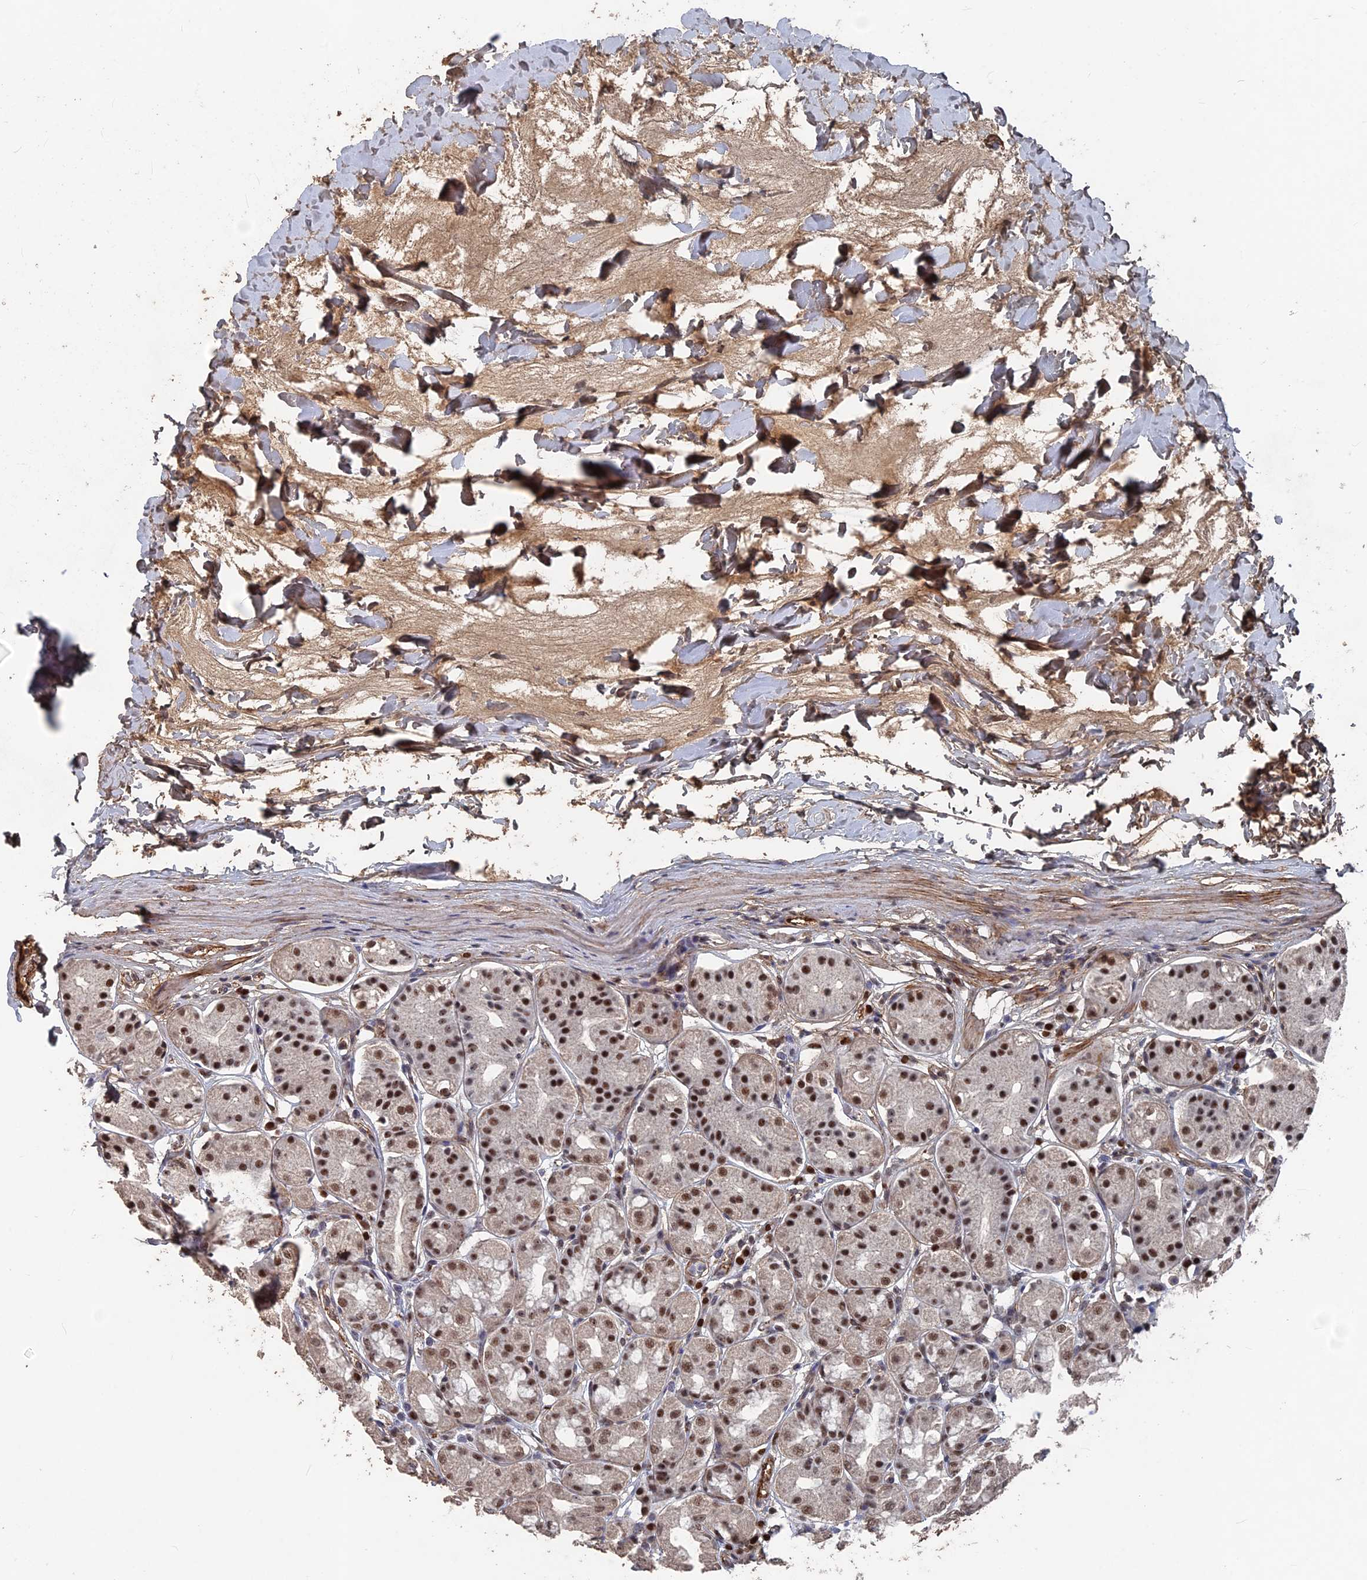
{"staining": {"intensity": "moderate", "quantity": "25%-75%", "location": "nuclear"}, "tissue": "stomach", "cell_type": "Glandular cells", "image_type": "normal", "snomed": [{"axis": "morphology", "description": "Normal tissue, NOS"}, {"axis": "topography", "description": "Stomach"}, {"axis": "topography", "description": "Stomach, lower"}], "caption": "DAB immunohistochemical staining of normal stomach reveals moderate nuclear protein positivity in about 25%-75% of glandular cells. (IHC, brightfield microscopy, high magnification).", "gene": "SH3D21", "patient": {"sex": "female", "age": 56}}